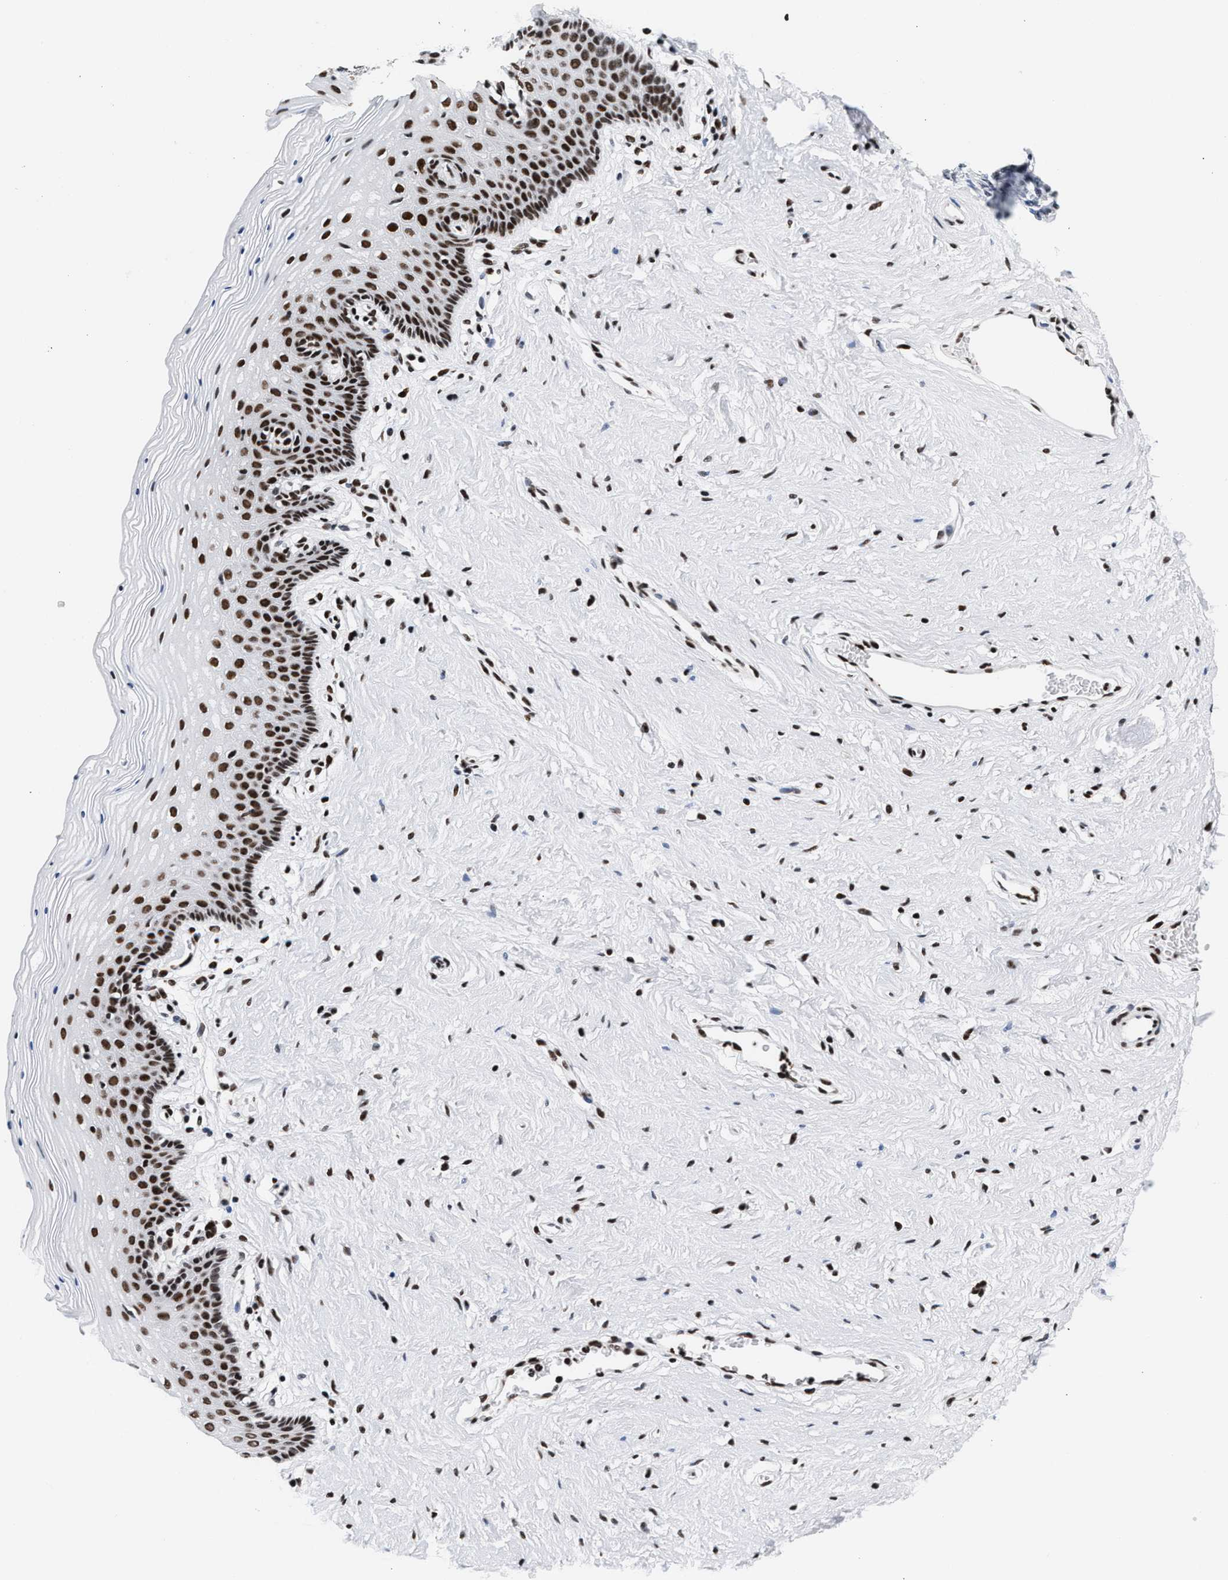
{"staining": {"intensity": "strong", "quantity": ">75%", "location": "nuclear"}, "tissue": "vagina", "cell_type": "Squamous epithelial cells", "image_type": "normal", "snomed": [{"axis": "morphology", "description": "Normal tissue, NOS"}, {"axis": "topography", "description": "Vagina"}], "caption": "An image of human vagina stained for a protein displays strong nuclear brown staining in squamous epithelial cells. Ihc stains the protein in brown and the nuclei are stained blue.", "gene": "RAD21", "patient": {"sex": "female", "age": 32}}